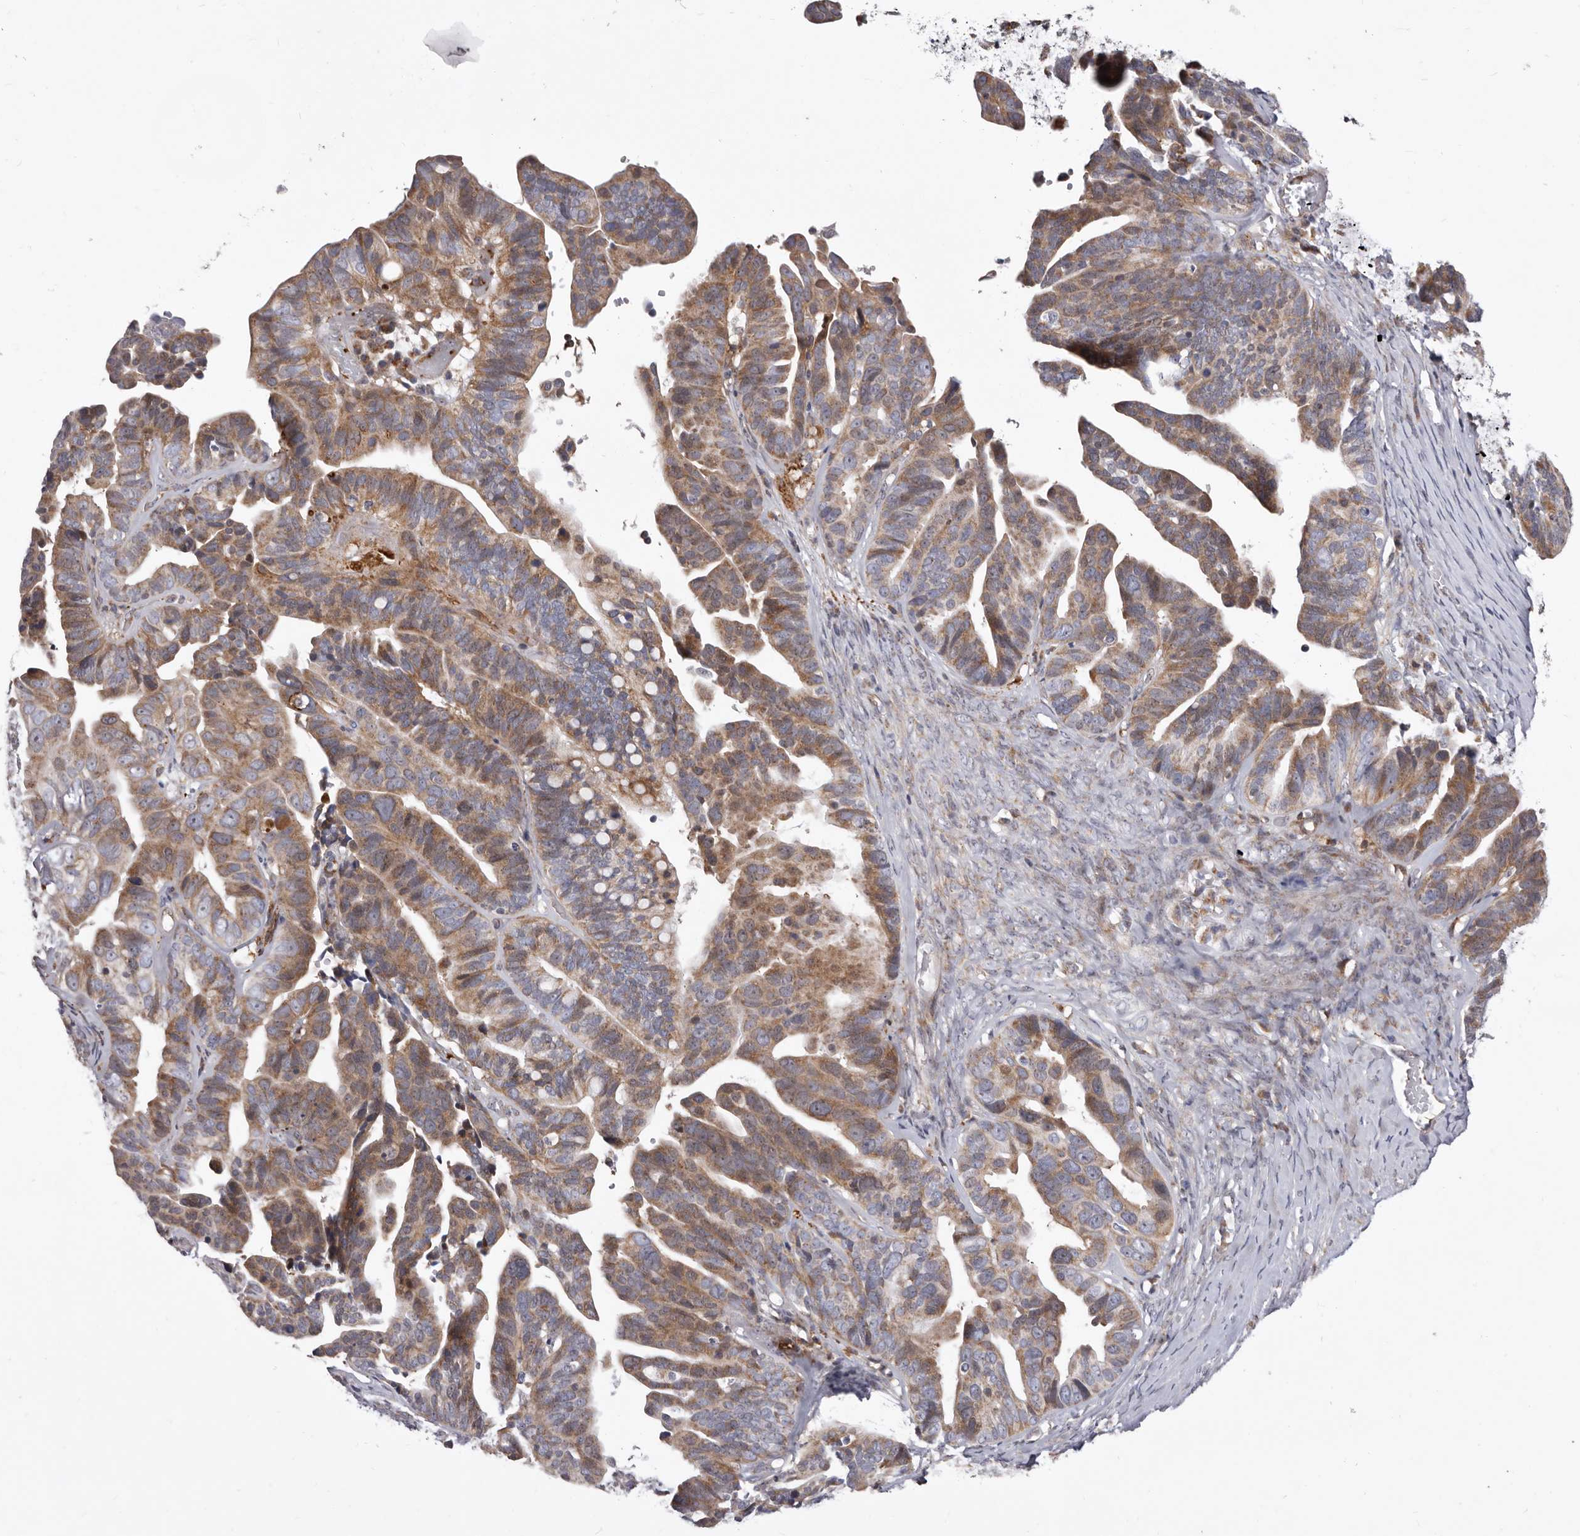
{"staining": {"intensity": "moderate", "quantity": ">75%", "location": "cytoplasmic/membranous"}, "tissue": "ovarian cancer", "cell_type": "Tumor cells", "image_type": "cancer", "snomed": [{"axis": "morphology", "description": "Cystadenocarcinoma, serous, NOS"}, {"axis": "topography", "description": "Ovary"}], "caption": "This is a photomicrograph of immunohistochemistry staining of ovarian serous cystadenocarcinoma, which shows moderate expression in the cytoplasmic/membranous of tumor cells.", "gene": "NUBPL", "patient": {"sex": "female", "age": 56}}